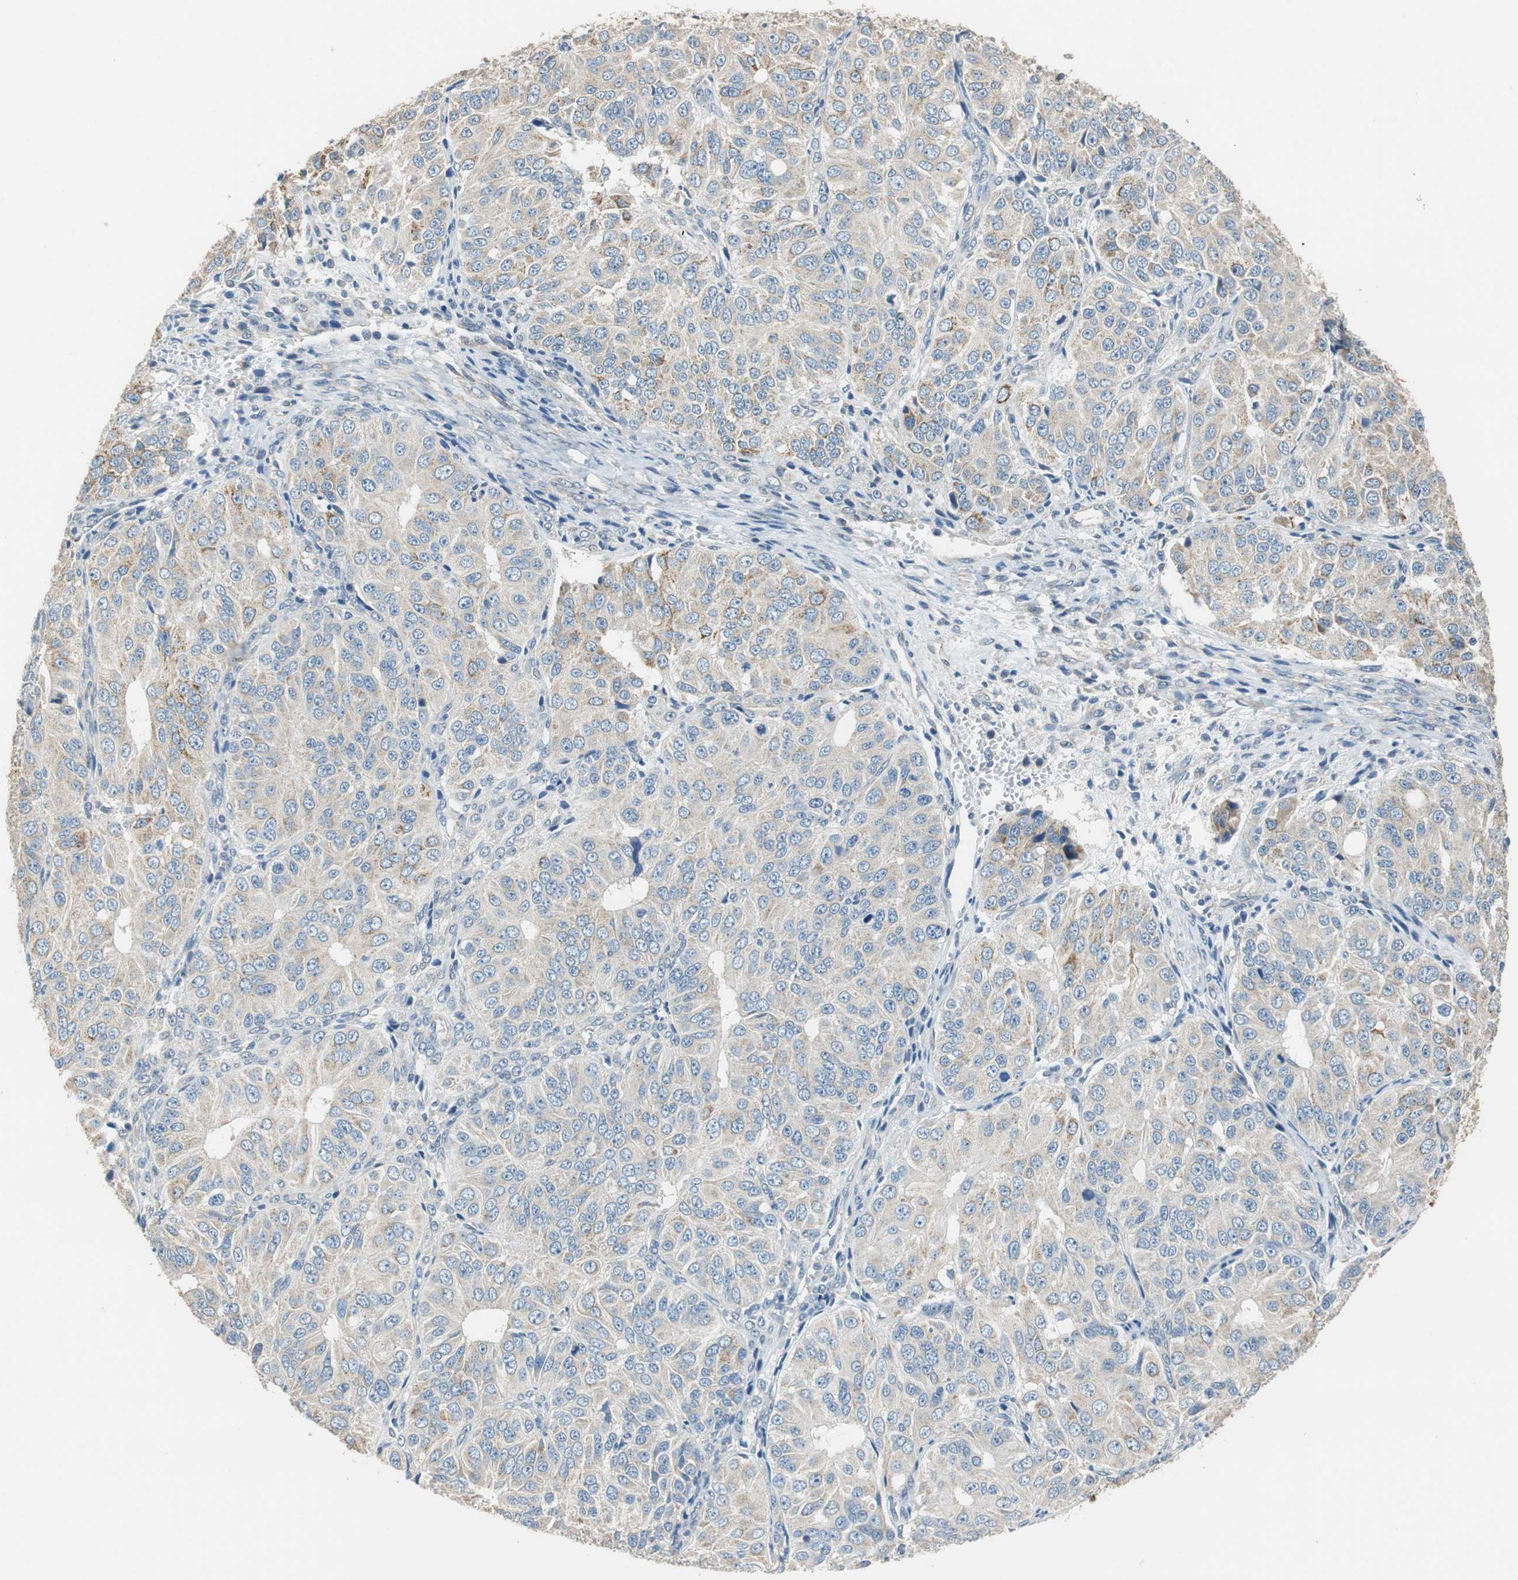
{"staining": {"intensity": "weak", "quantity": "25%-75%", "location": "cytoplasmic/membranous"}, "tissue": "ovarian cancer", "cell_type": "Tumor cells", "image_type": "cancer", "snomed": [{"axis": "morphology", "description": "Carcinoma, endometroid"}, {"axis": "topography", "description": "Ovary"}], "caption": "This photomicrograph exhibits ovarian cancer (endometroid carcinoma) stained with immunohistochemistry (IHC) to label a protein in brown. The cytoplasmic/membranous of tumor cells show weak positivity for the protein. Nuclei are counter-stained blue.", "gene": "ALDH4A1", "patient": {"sex": "female", "age": 51}}